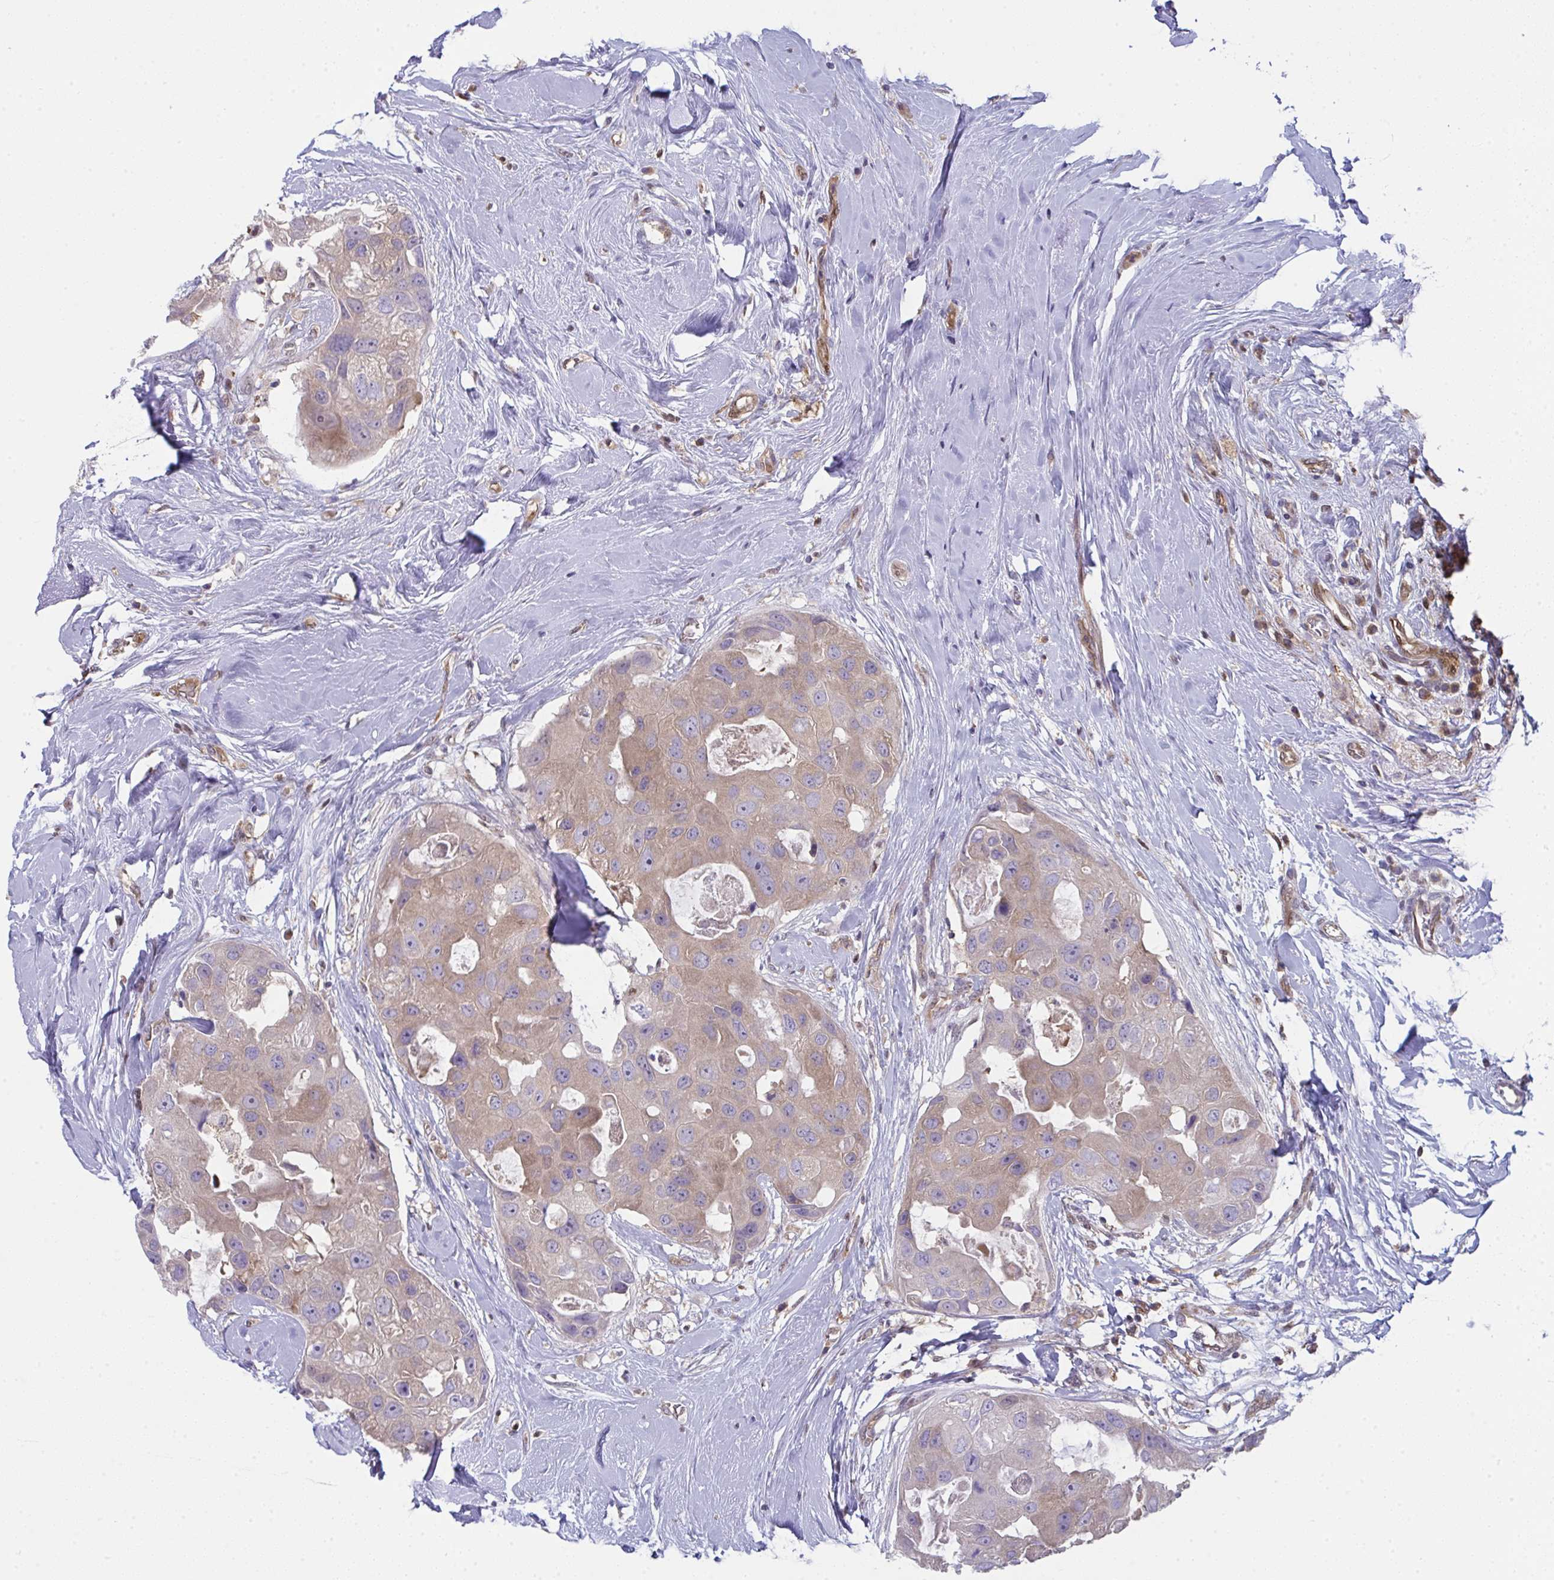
{"staining": {"intensity": "weak", "quantity": ">75%", "location": "cytoplasmic/membranous"}, "tissue": "breast cancer", "cell_type": "Tumor cells", "image_type": "cancer", "snomed": [{"axis": "morphology", "description": "Duct carcinoma"}, {"axis": "topography", "description": "Breast"}], "caption": "Protein staining reveals weak cytoplasmic/membranous positivity in about >75% of tumor cells in breast cancer (intraductal carcinoma). The protein of interest is shown in brown color, while the nuclei are stained blue.", "gene": "ALDH16A1", "patient": {"sex": "female", "age": 43}}